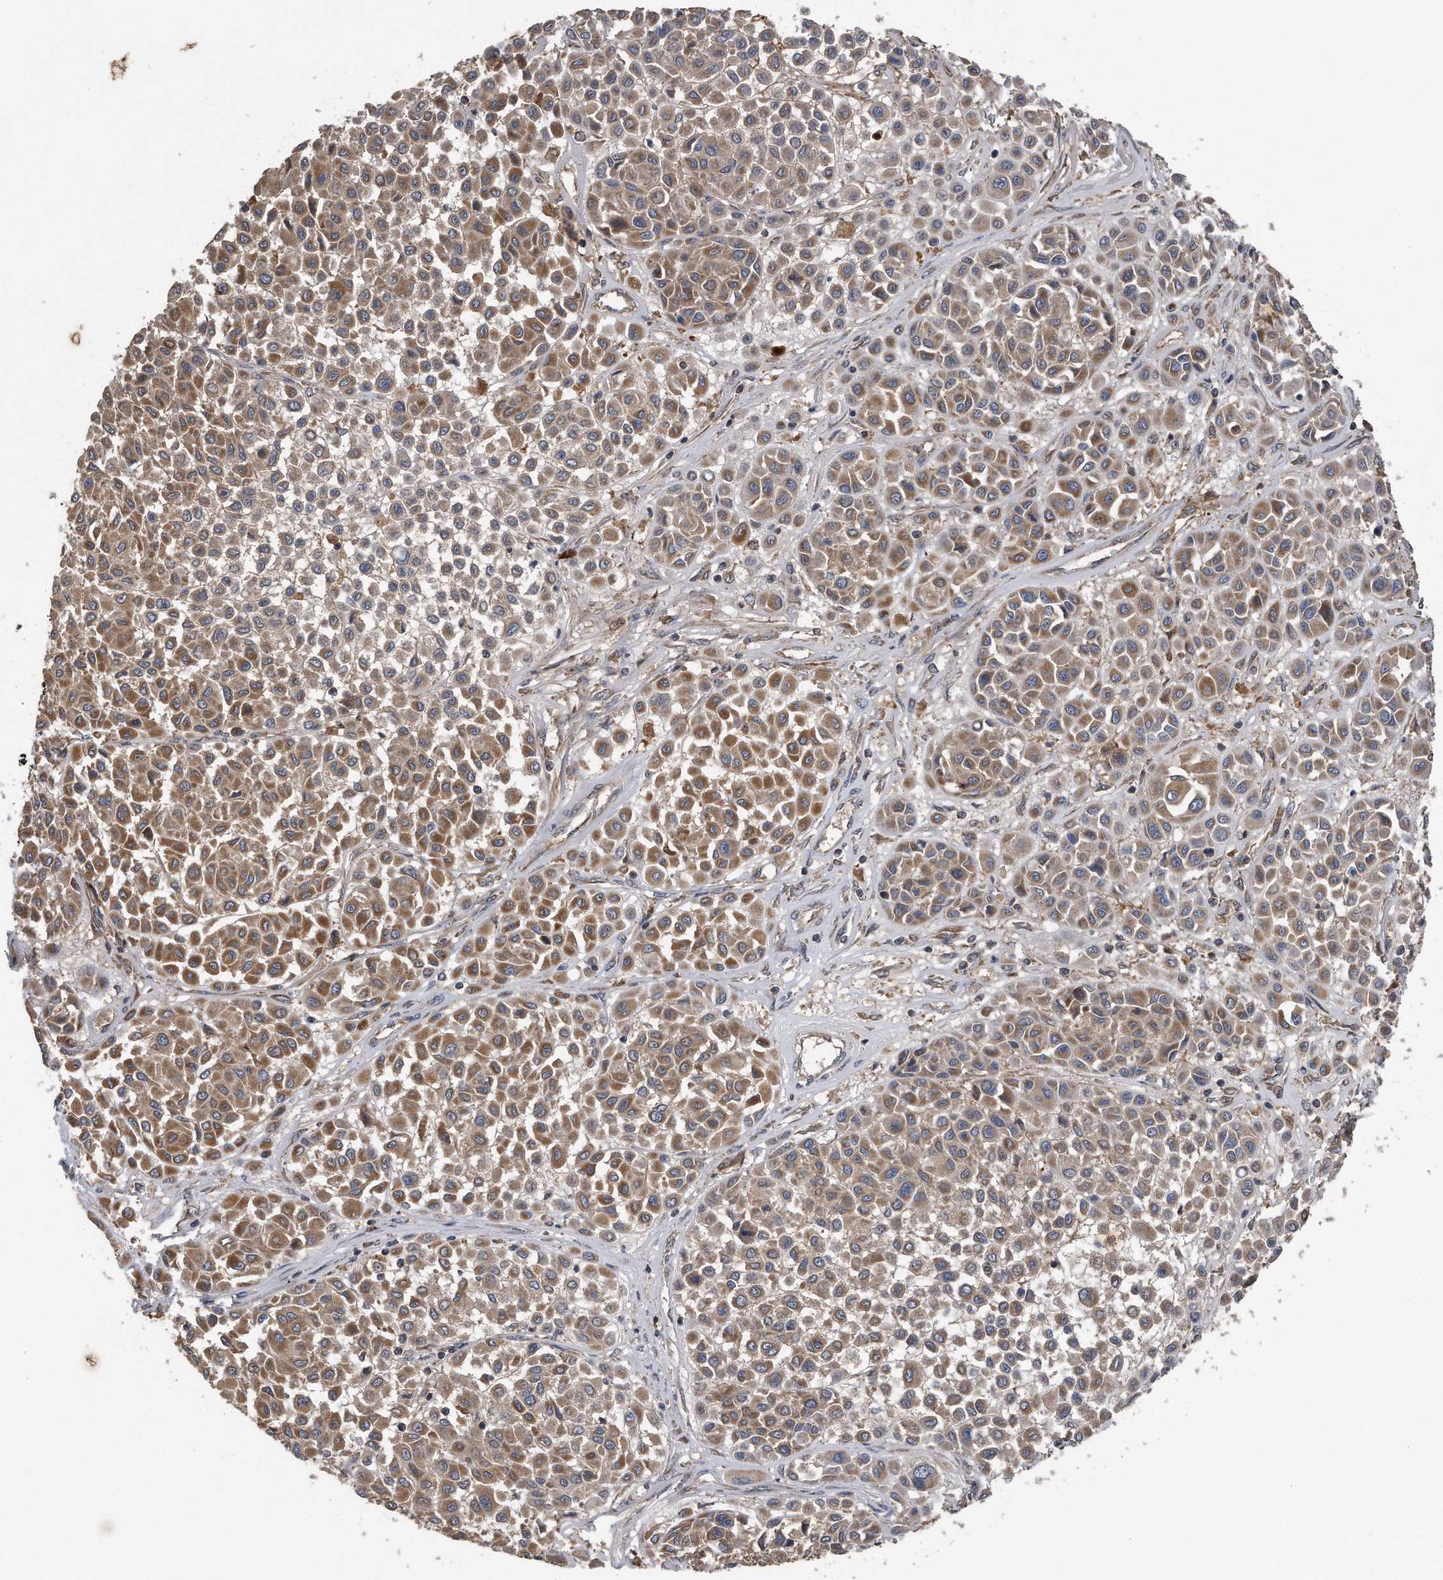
{"staining": {"intensity": "moderate", "quantity": ">75%", "location": "cytoplasmic/membranous"}, "tissue": "melanoma", "cell_type": "Tumor cells", "image_type": "cancer", "snomed": [{"axis": "morphology", "description": "Malignant melanoma, Metastatic site"}, {"axis": "topography", "description": "Soft tissue"}], "caption": "A brown stain labels moderate cytoplasmic/membranous staining of a protein in human malignant melanoma (metastatic site) tumor cells.", "gene": "ALPK2", "patient": {"sex": "male", "age": 41}}